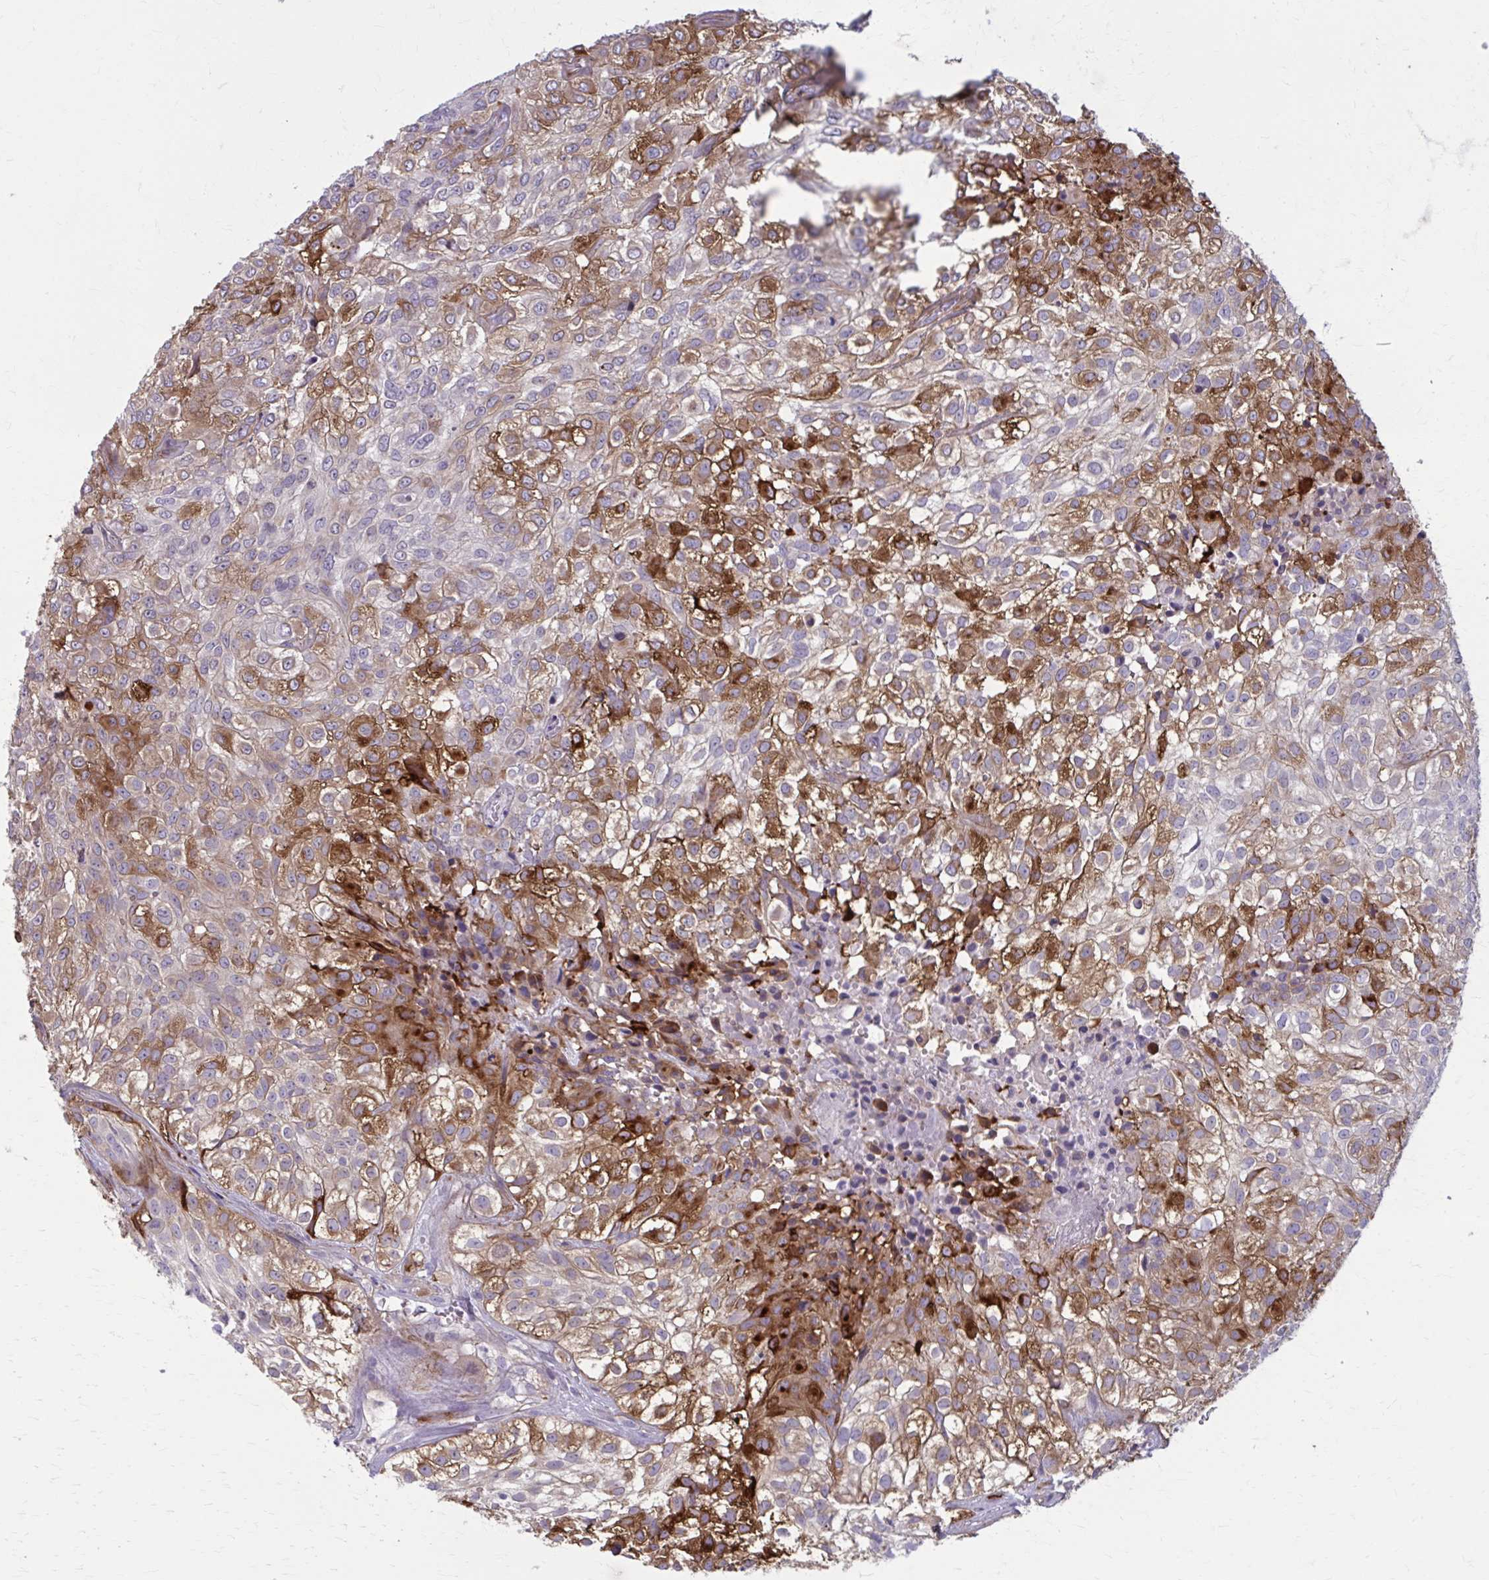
{"staining": {"intensity": "moderate", "quantity": "25%-75%", "location": "cytoplasmic/membranous"}, "tissue": "urothelial cancer", "cell_type": "Tumor cells", "image_type": "cancer", "snomed": [{"axis": "morphology", "description": "Urothelial carcinoma, High grade"}, {"axis": "topography", "description": "Urinary bladder"}], "caption": "High-grade urothelial carcinoma was stained to show a protein in brown. There is medium levels of moderate cytoplasmic/membranous expression in approximately 25%-75% of tumor cells.", "gene": "AKAP12", "patient": {"sex": "male", "age": 56}}